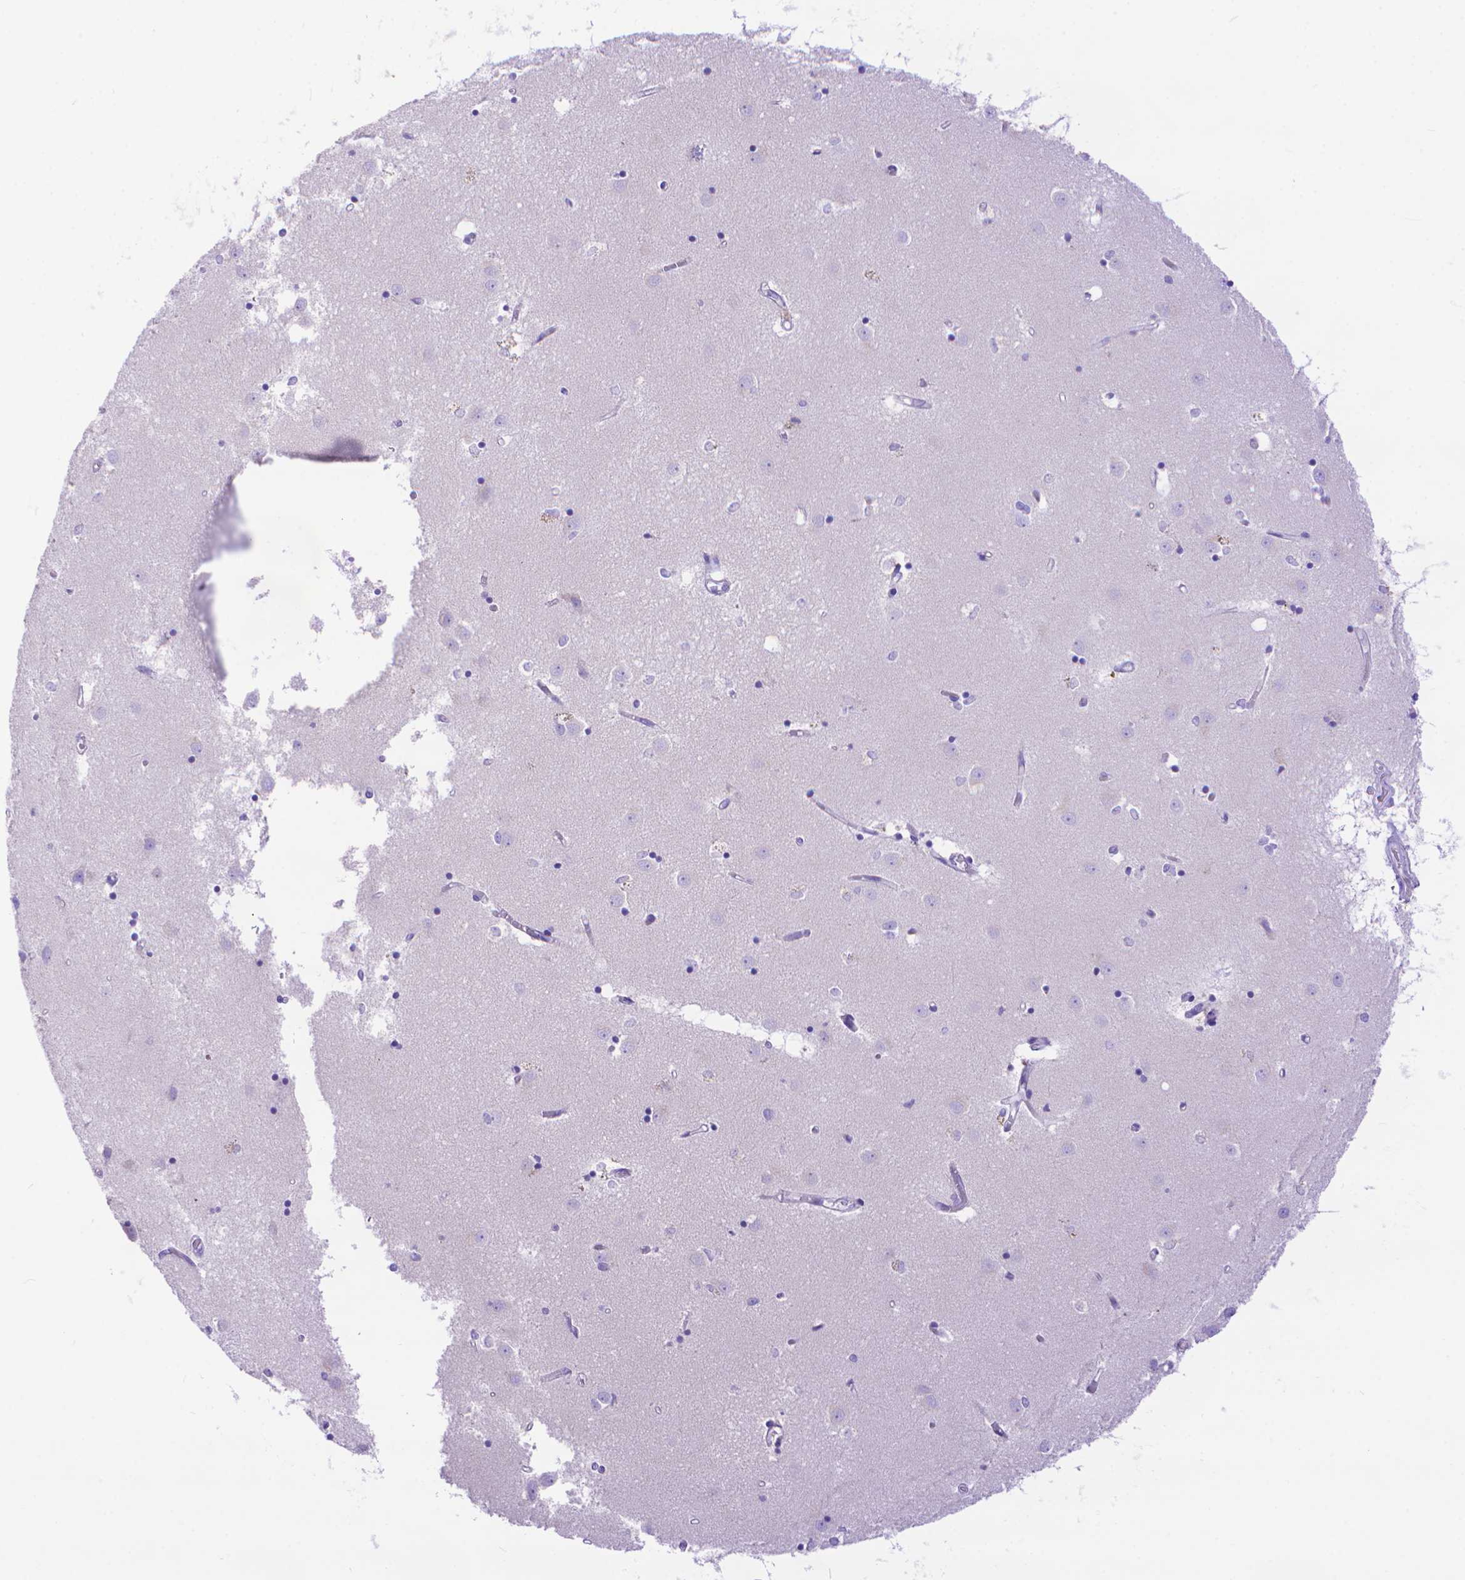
{"staining": {"intensity": "negative", "quantity": "none", "location": "none"}, "tissue": "caudate", "cell_type": "Glial cells", "image_type": "normal", "snomed": [{"axis": "morphology", "description": "Normal tissue, NOS"}, {"axis": "topography", "description": "Lateral ventricle wall"}], "caption": "This is a image of IHC staining of benign caudate, which shows no staining in glial cells.", "gene": "DHRS2", "patient": {"sex": "male", "age": 54}}